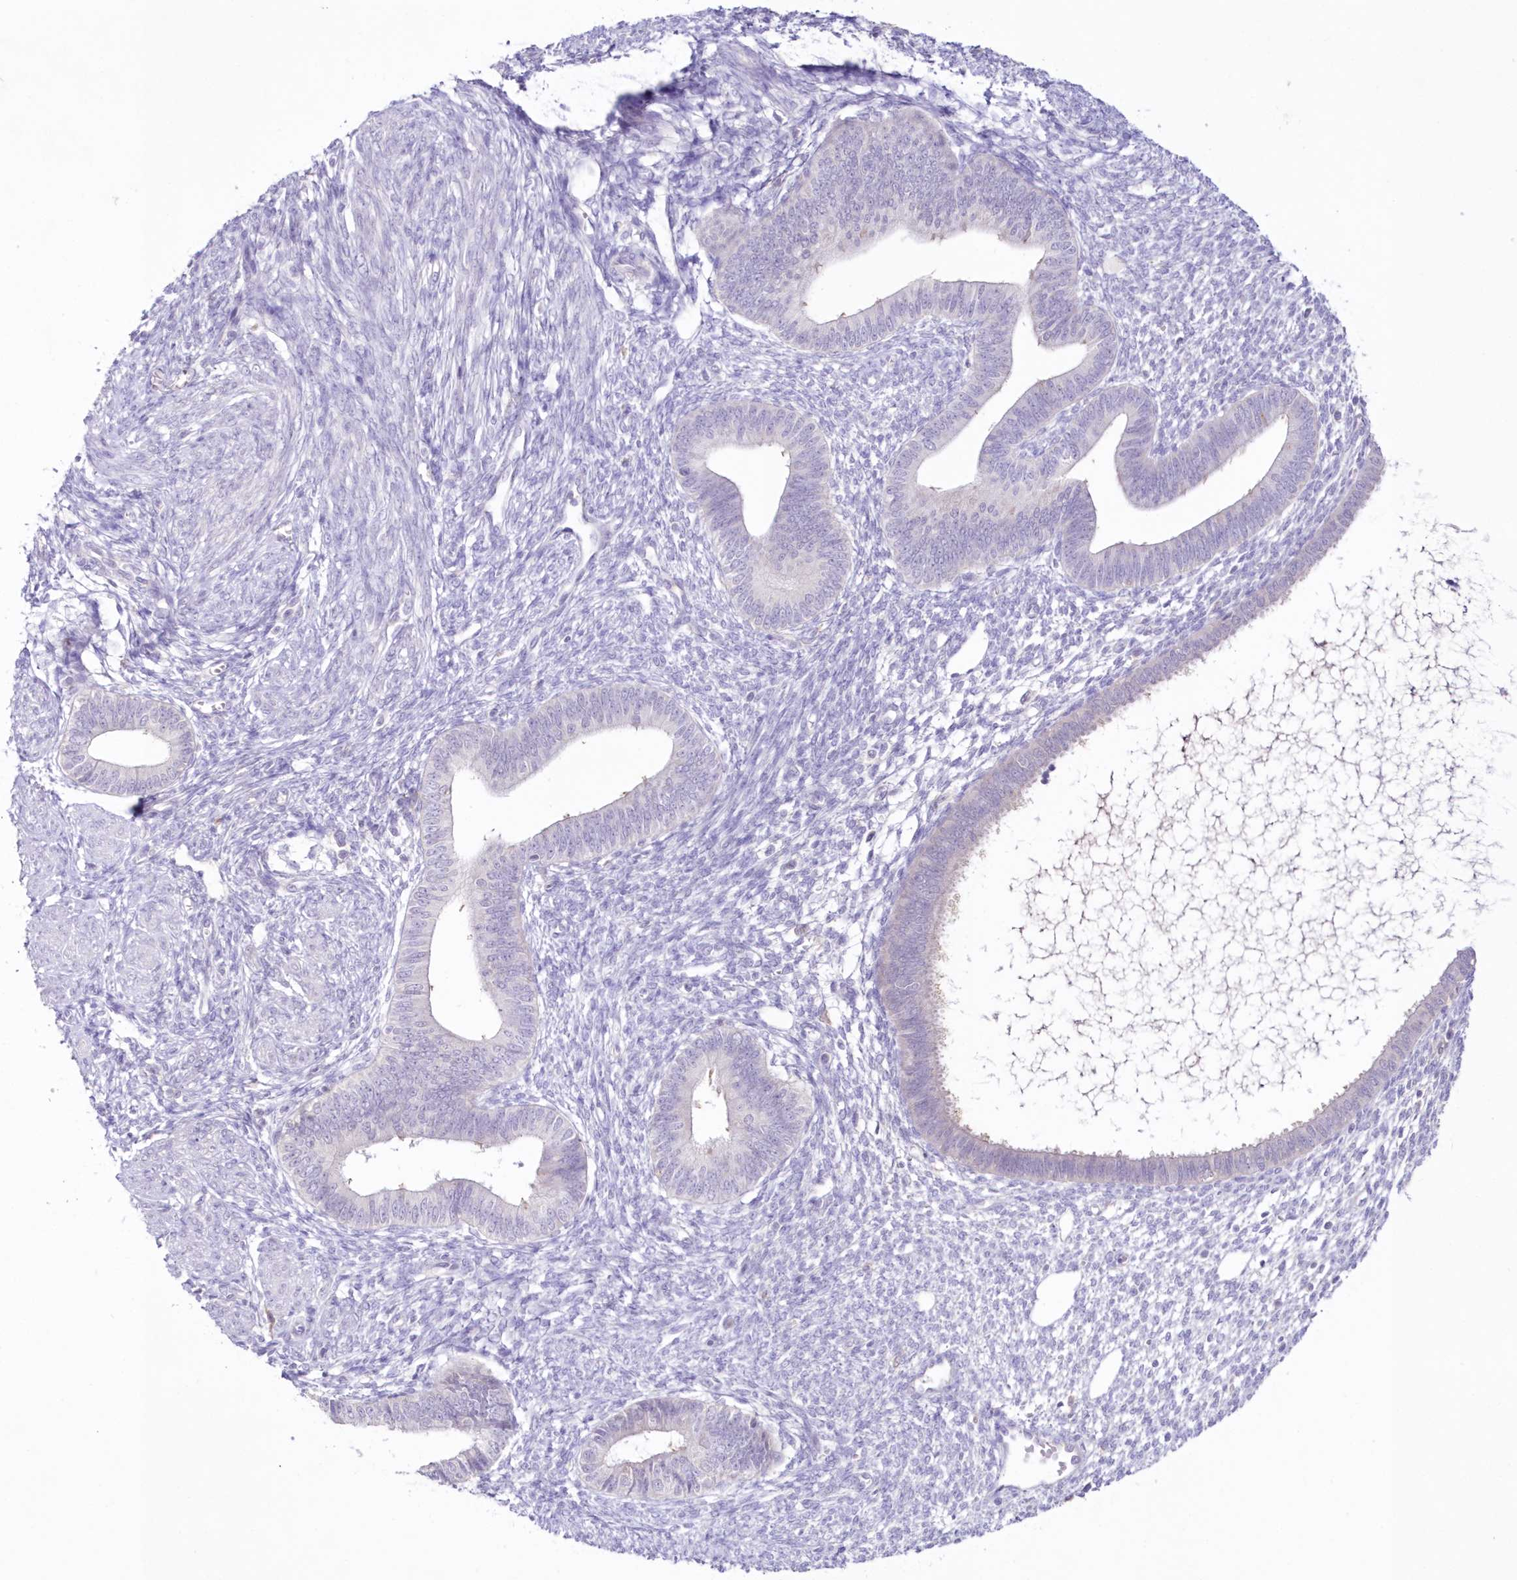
{"staining": {"intensity": "negative", "quantity": "none", "location": "none"}, "tissue": "endometrium", "cell_type": "Cells in endometrial stroma", "image_type": "normal", "snomed": [{"axis": "morphology", "description": "Normal tissue, NOS"}, {"axis": "topography", "description": "Endometrium"}], "caption": "This is a image of immunohistochemistry staining of unremarkable endometrium, which shows no positivity in cells in endometrial stroma.", "gene": "NEU4", "patient": {"sex": "female", "age": 46}}